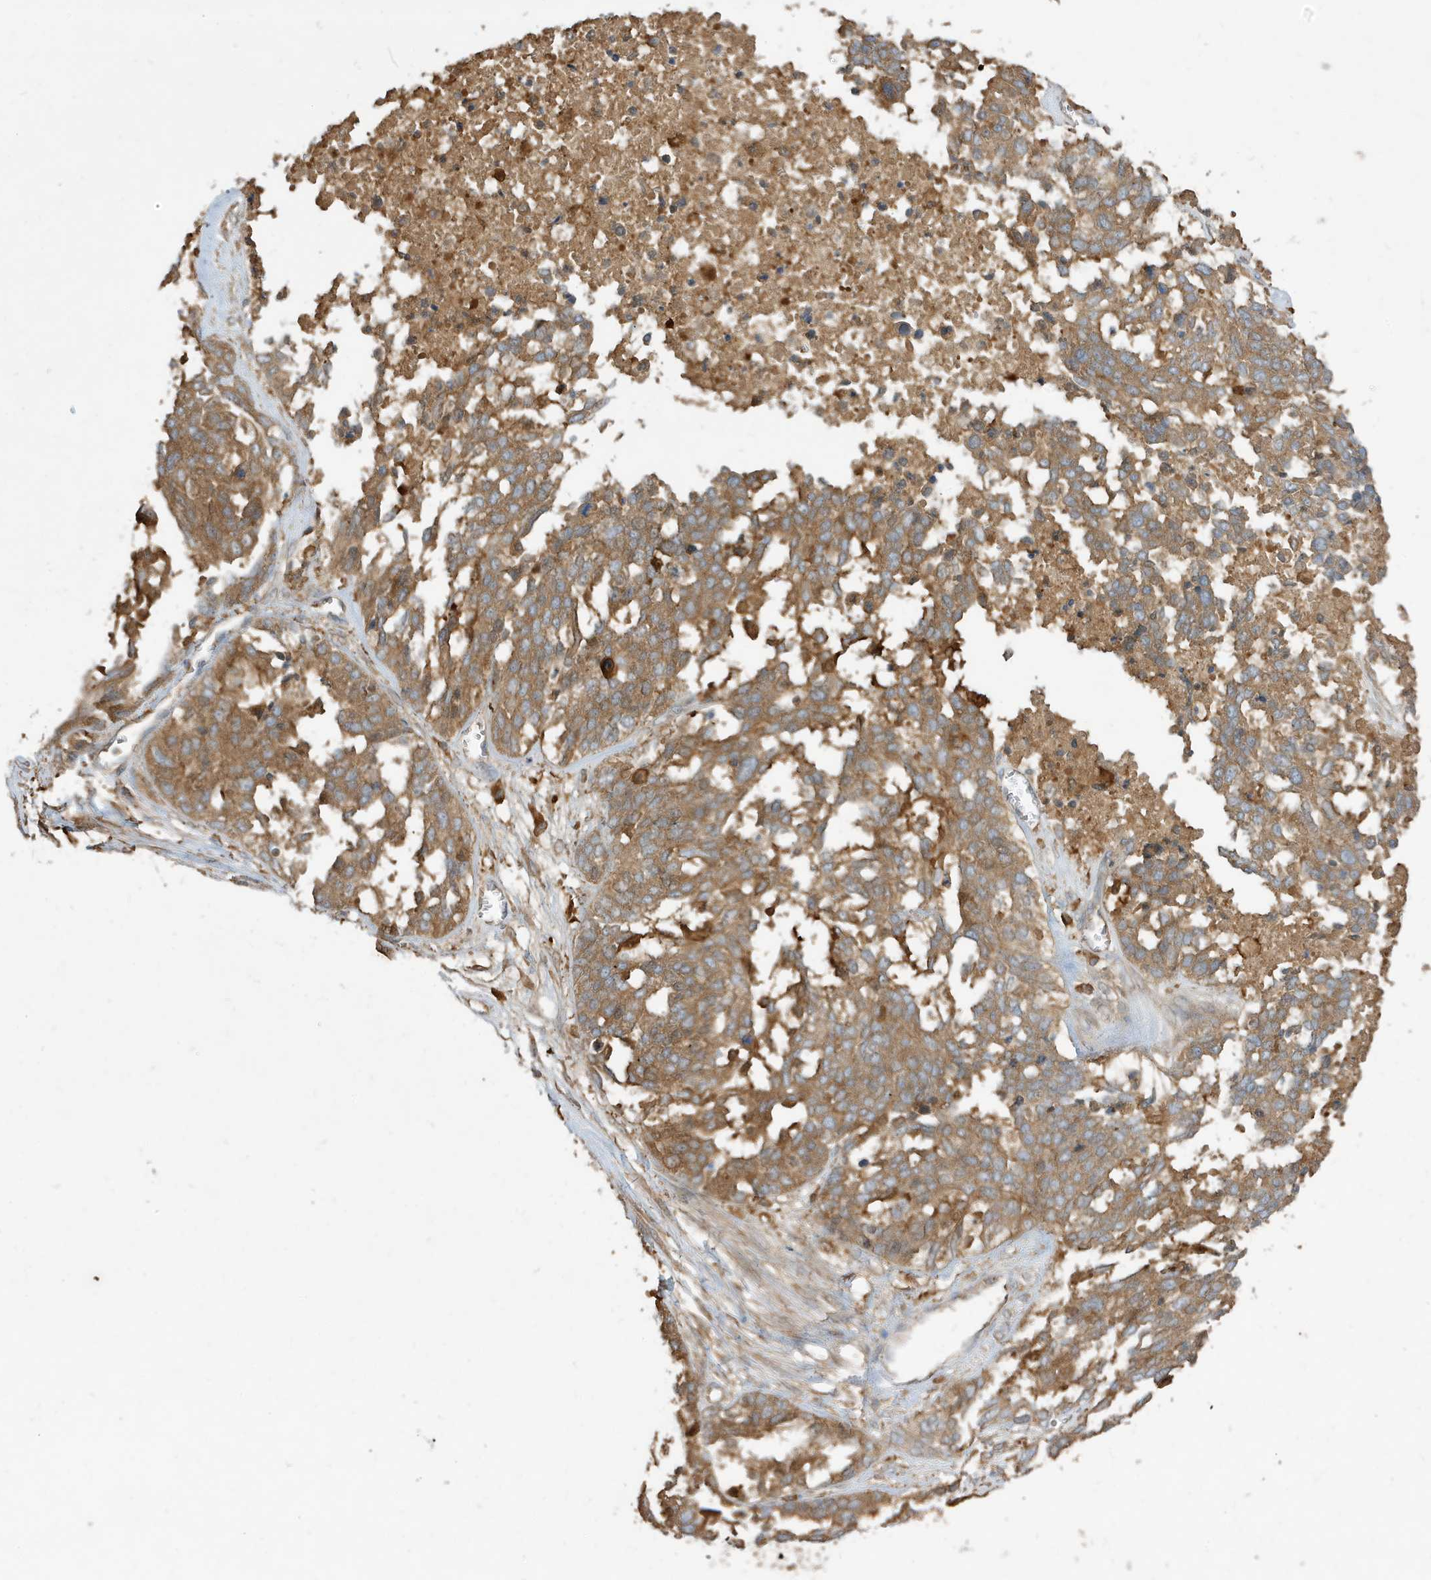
{"staining": {"intensity": "moderate", "quantity": ">75%", "location": "cytoplasmic/membranous"}, "tissue": "ovarian cancer", "cell_type": "Tumor cells", "image_type": "cancer", "snomed": [{"axis": "morphology", "description": "Cystadenocarcinoma, serous, NOS"}, {"axis": "topography", "description": "Ovary"}], "caption": "Immunohistochemistry micrograph of serous cystadenocarcinoma (ovarian) stained for a protein (brown), which shows medium levels of moderate cytoplasmic/membranous positivity in about >75% of tumor cells.", "gene": "ABTB1", "patient": {"sex": "female", "age": 44}}